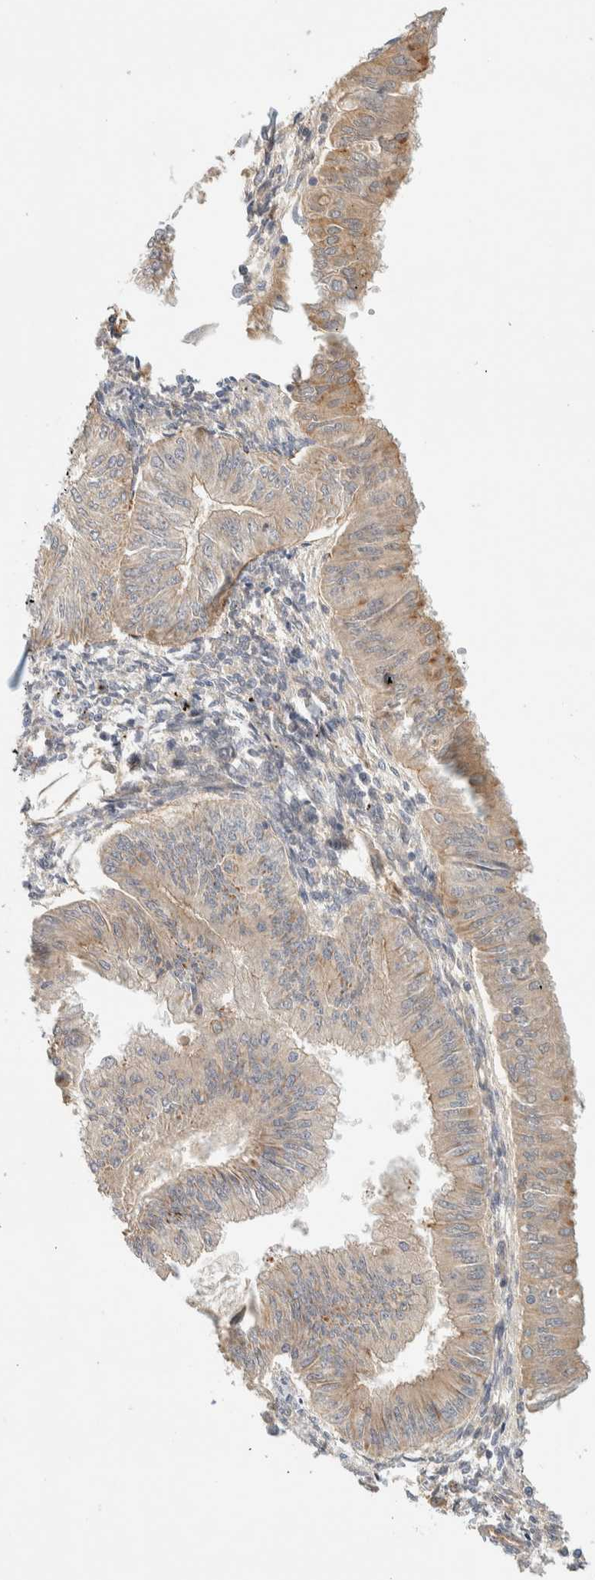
{"staining": {"intensity": "weak", "quantity": ">75%", "location": "cytoplasmic/membranous"}, "tissue": "endometrial cancer", "cell_type": "Tumor cells", "image_type": "cancer", "snomed": [{"axis": "morphology", "description": "Normal tissue, NOS"}, {"axis": "morphology", "description": "Adenocarcinoma, NOS"}, {"axis": "topography", "description": "Endometrium"}], "caption": "Immunohistochemical staining of human endometrial cancer (adenocarcinoma) demonstrates low levels of weak cytoplasmic/membranous positivity in about >75% of tumor cells.", "gene": "FAT1", "patient": {"sex": "female", "age": 53}}